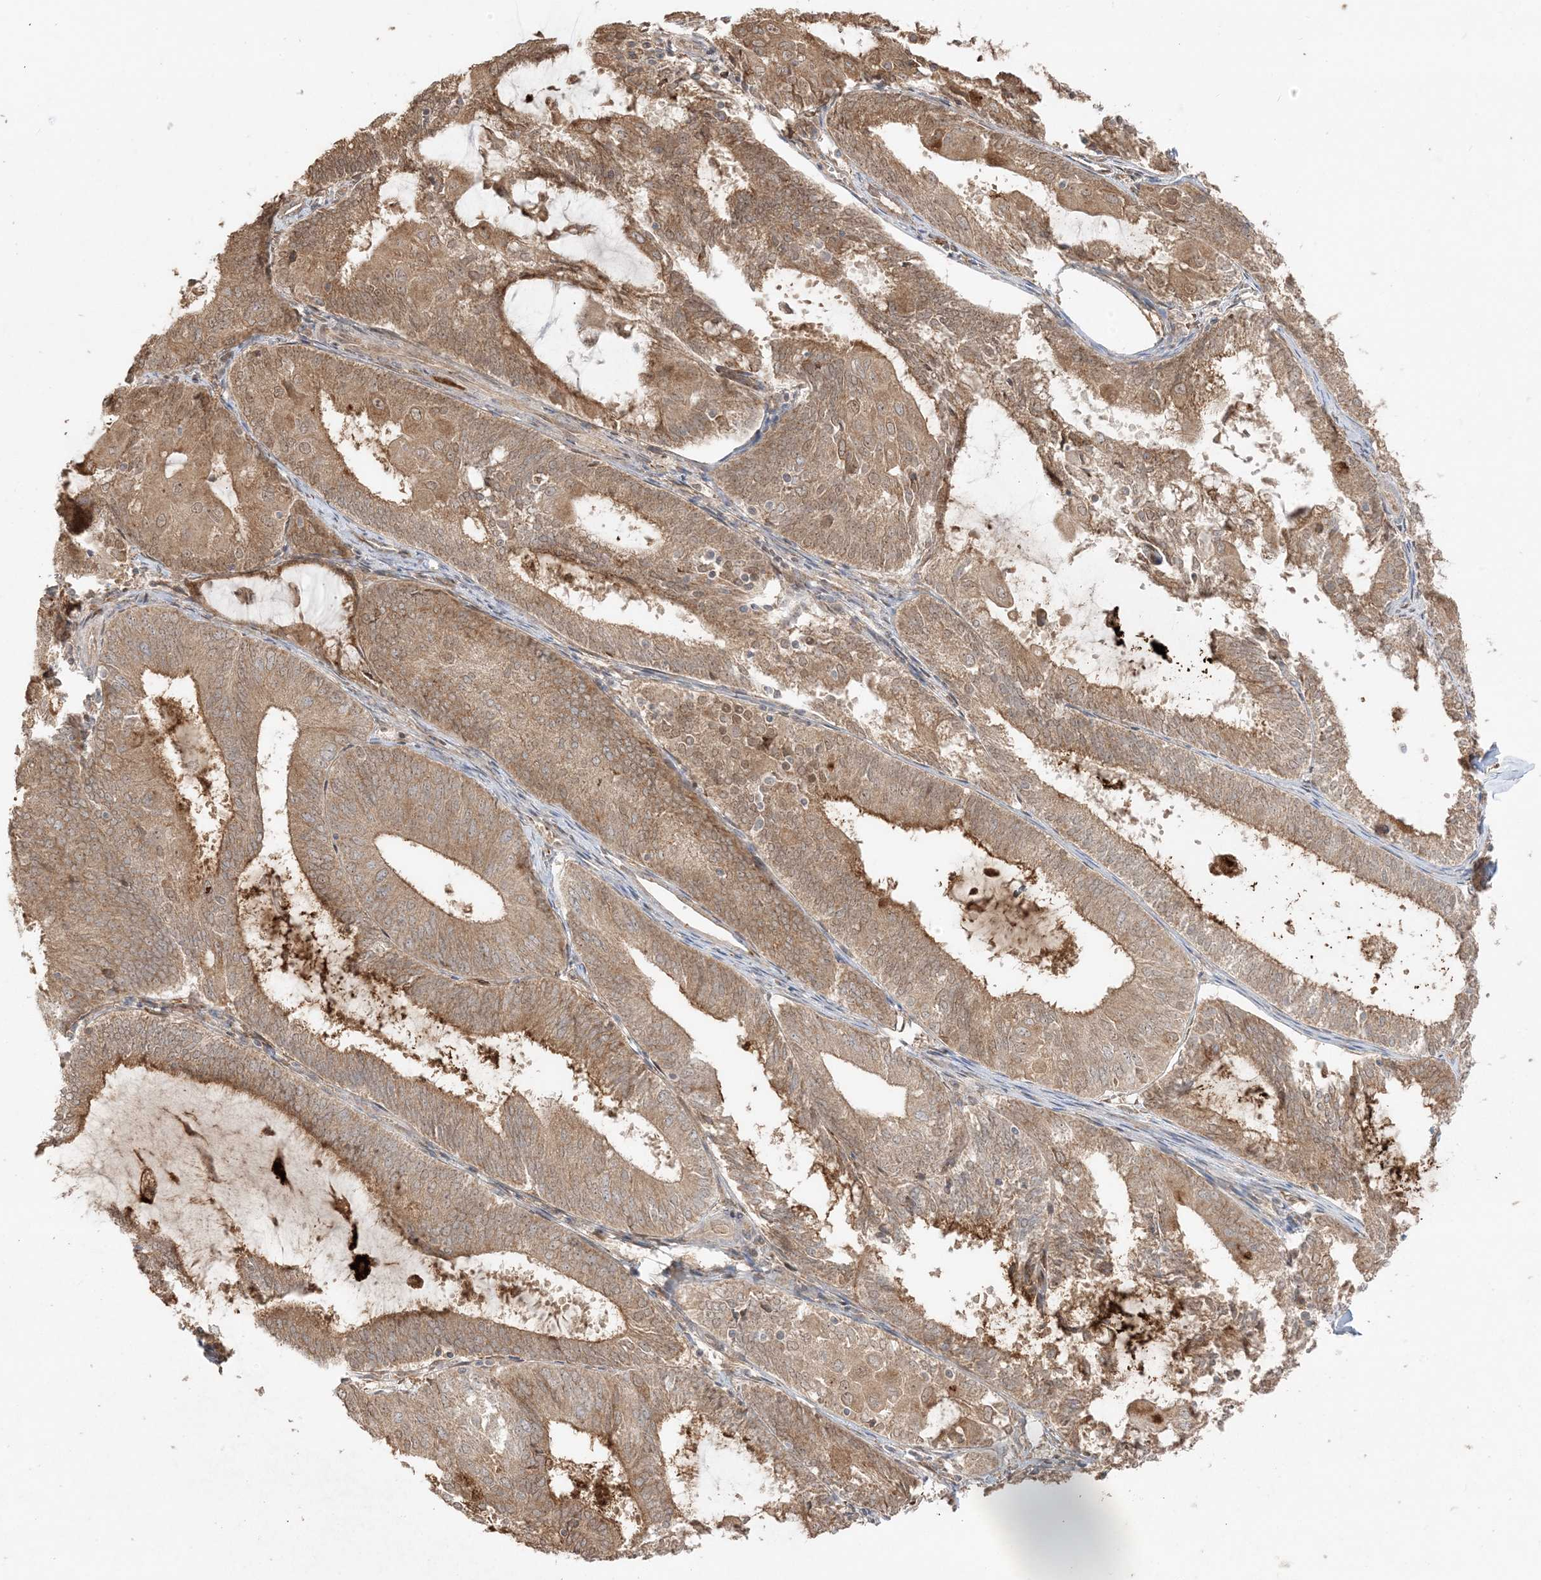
{"staining": {"intensity": "moderate", "quantity": ">75%", "location": "cytoplasmic/membranous"}, "tissue": "endometrial cancer", "cell_type": "Tumor cells", "image_type": "cancer", "snomed": [{"axis": "morphology", "description": "Adenocarcinoma, NOS"}, {"axis": "topography", "description": "Endometrium"}], "caption": "Moderate cytoplasmic/membranous positivity is present in approximately >75% of tumor cells in endometrial cancer (adenocarcinoma). (DAB (3,3'-diaminobenzidine) = brown stain, brightfield microscopy at high magnification).", "gene": "ZBTB41", "patient": {"sex": "female", "age": 81}}